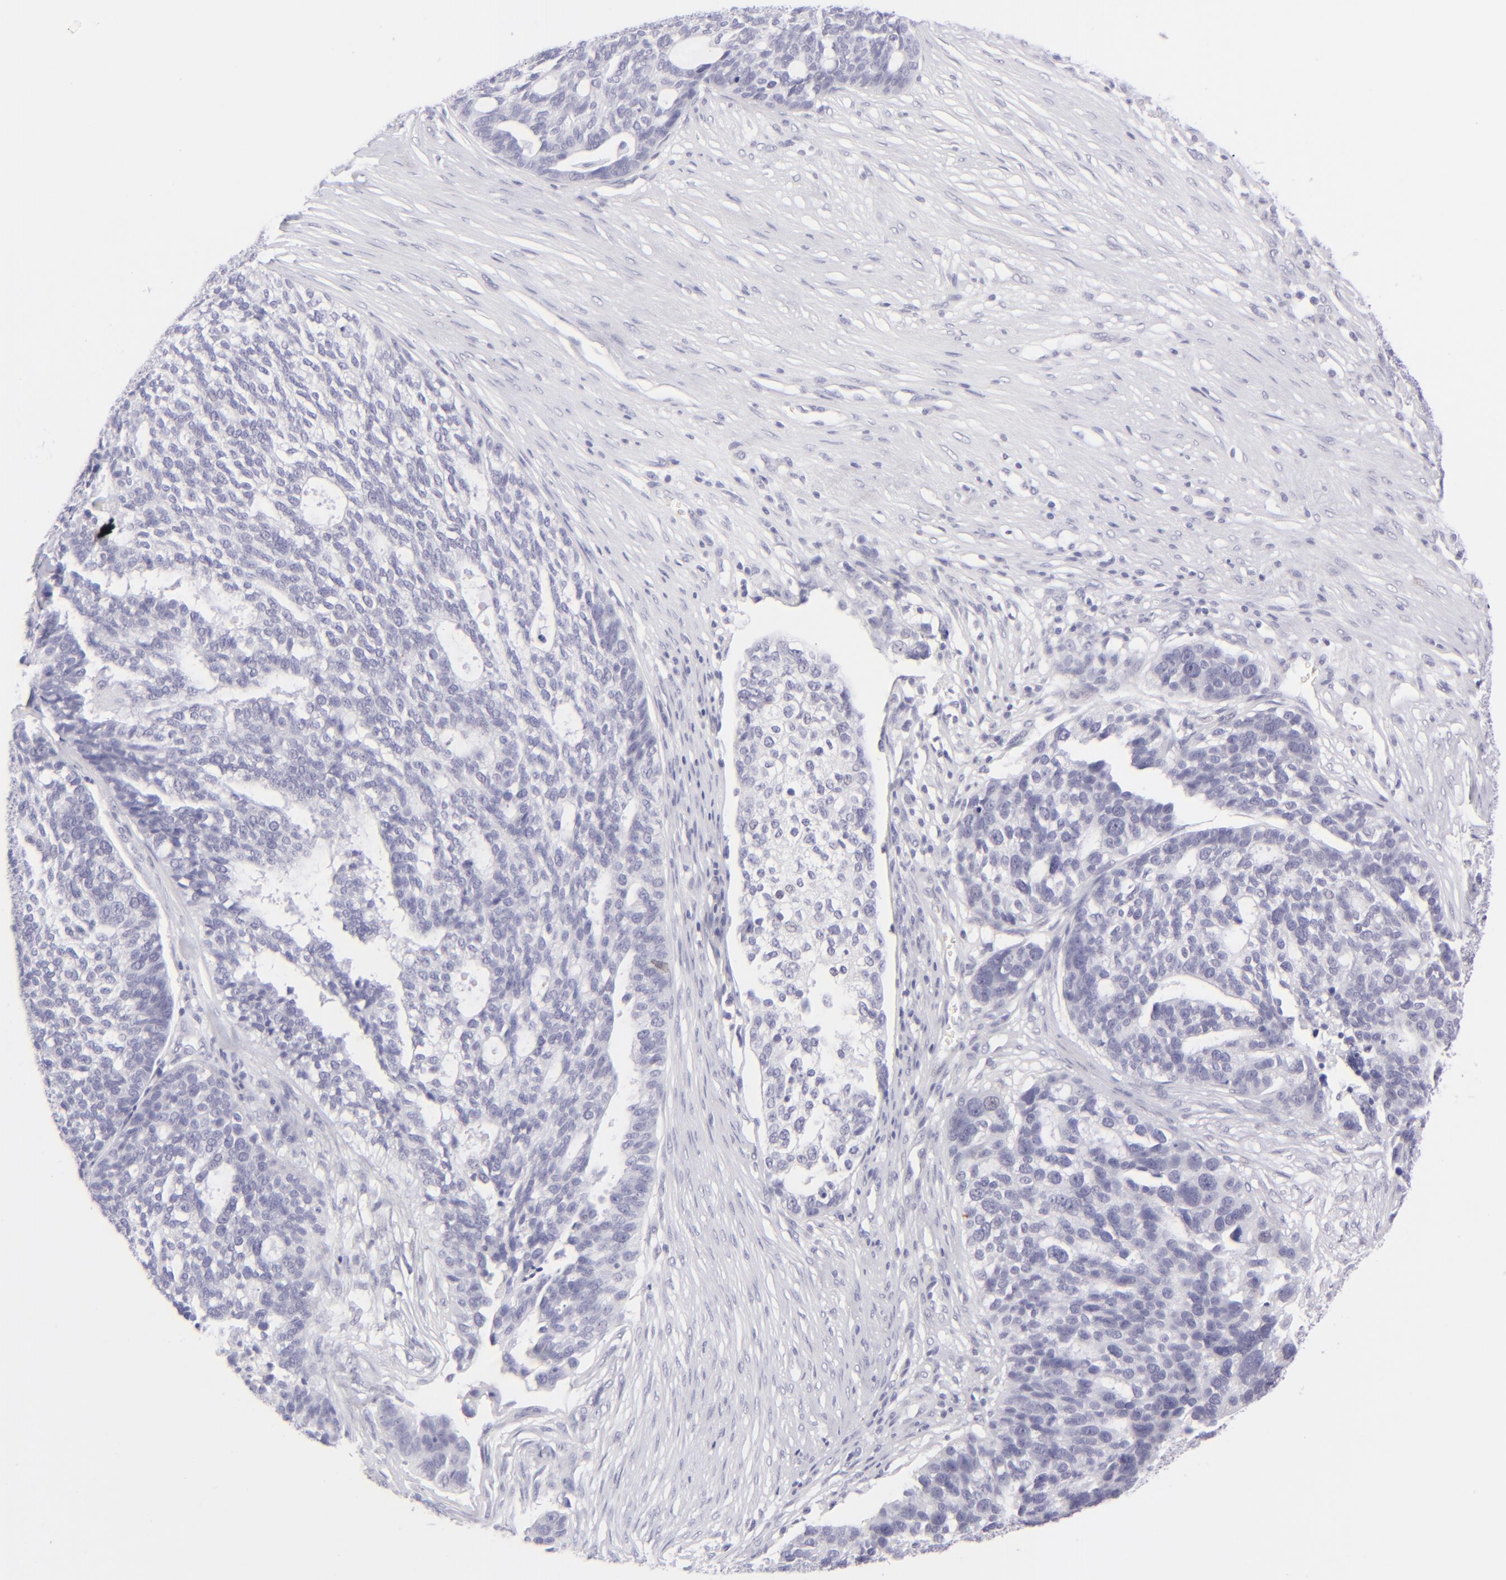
{"staining": {"intensity": "negative", "quantity": "none", "location": "none"}, "tissue": "ovarian cancer", "cell_type": "Tumor cells", "image_type": "cancer", "snomed": [{"axis": "morphology", "description": "Cystadenocarcinoma, serous, NOS"}, {"axis": "topography", "description": "Ovary"}], "caption": "Immunohistochemical staining of ovarian serous cystadenocarcinoma reveals no significant positivity in tumor cells.", "gene": "FCER2", "patient": {"sex": "female", "age": 59}}